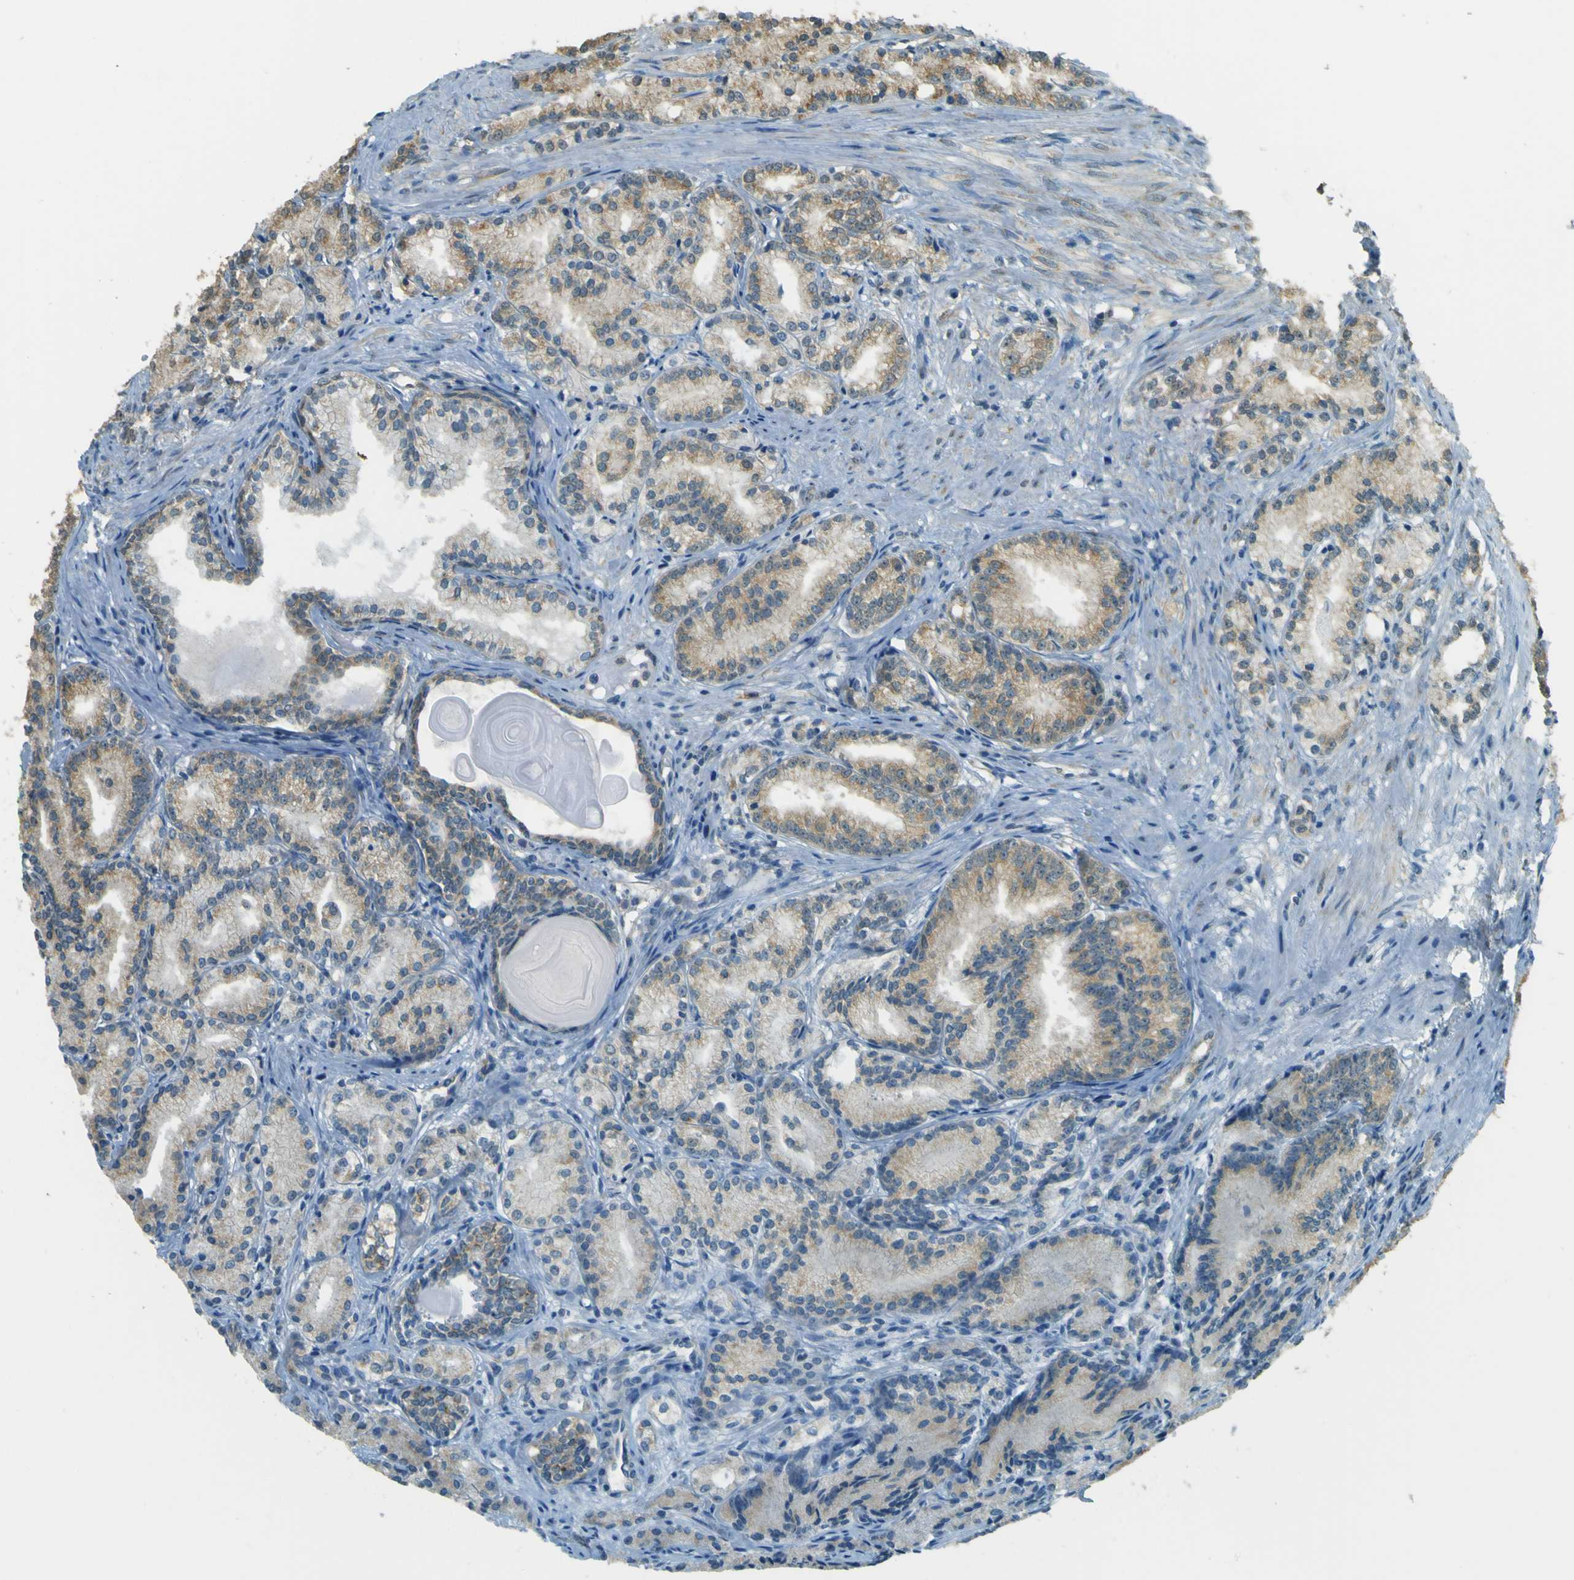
{"staining": {"intensity": "weak", "quantity": ">75%", "location": "cytoplasmic/membranous"}, "tissue": "prostate cancer", "cell_type": "Tumor cells", "image_type": "cancer", "snomed": [{"axis": "morphology", "description": "Adenocarcinoma, Low grade"}, {"axis": "topography", "description": "Prostate"}], "caption": "Immunohistochemistry (IHC) of human prostate adenocarcinoma (low-grade) shows low levels of weak cytoplasmic/membranous staining in approximately >75% of tumor cells.", "gene": "GOLGA1", "patient": {"sex": "male", "age": 72}}